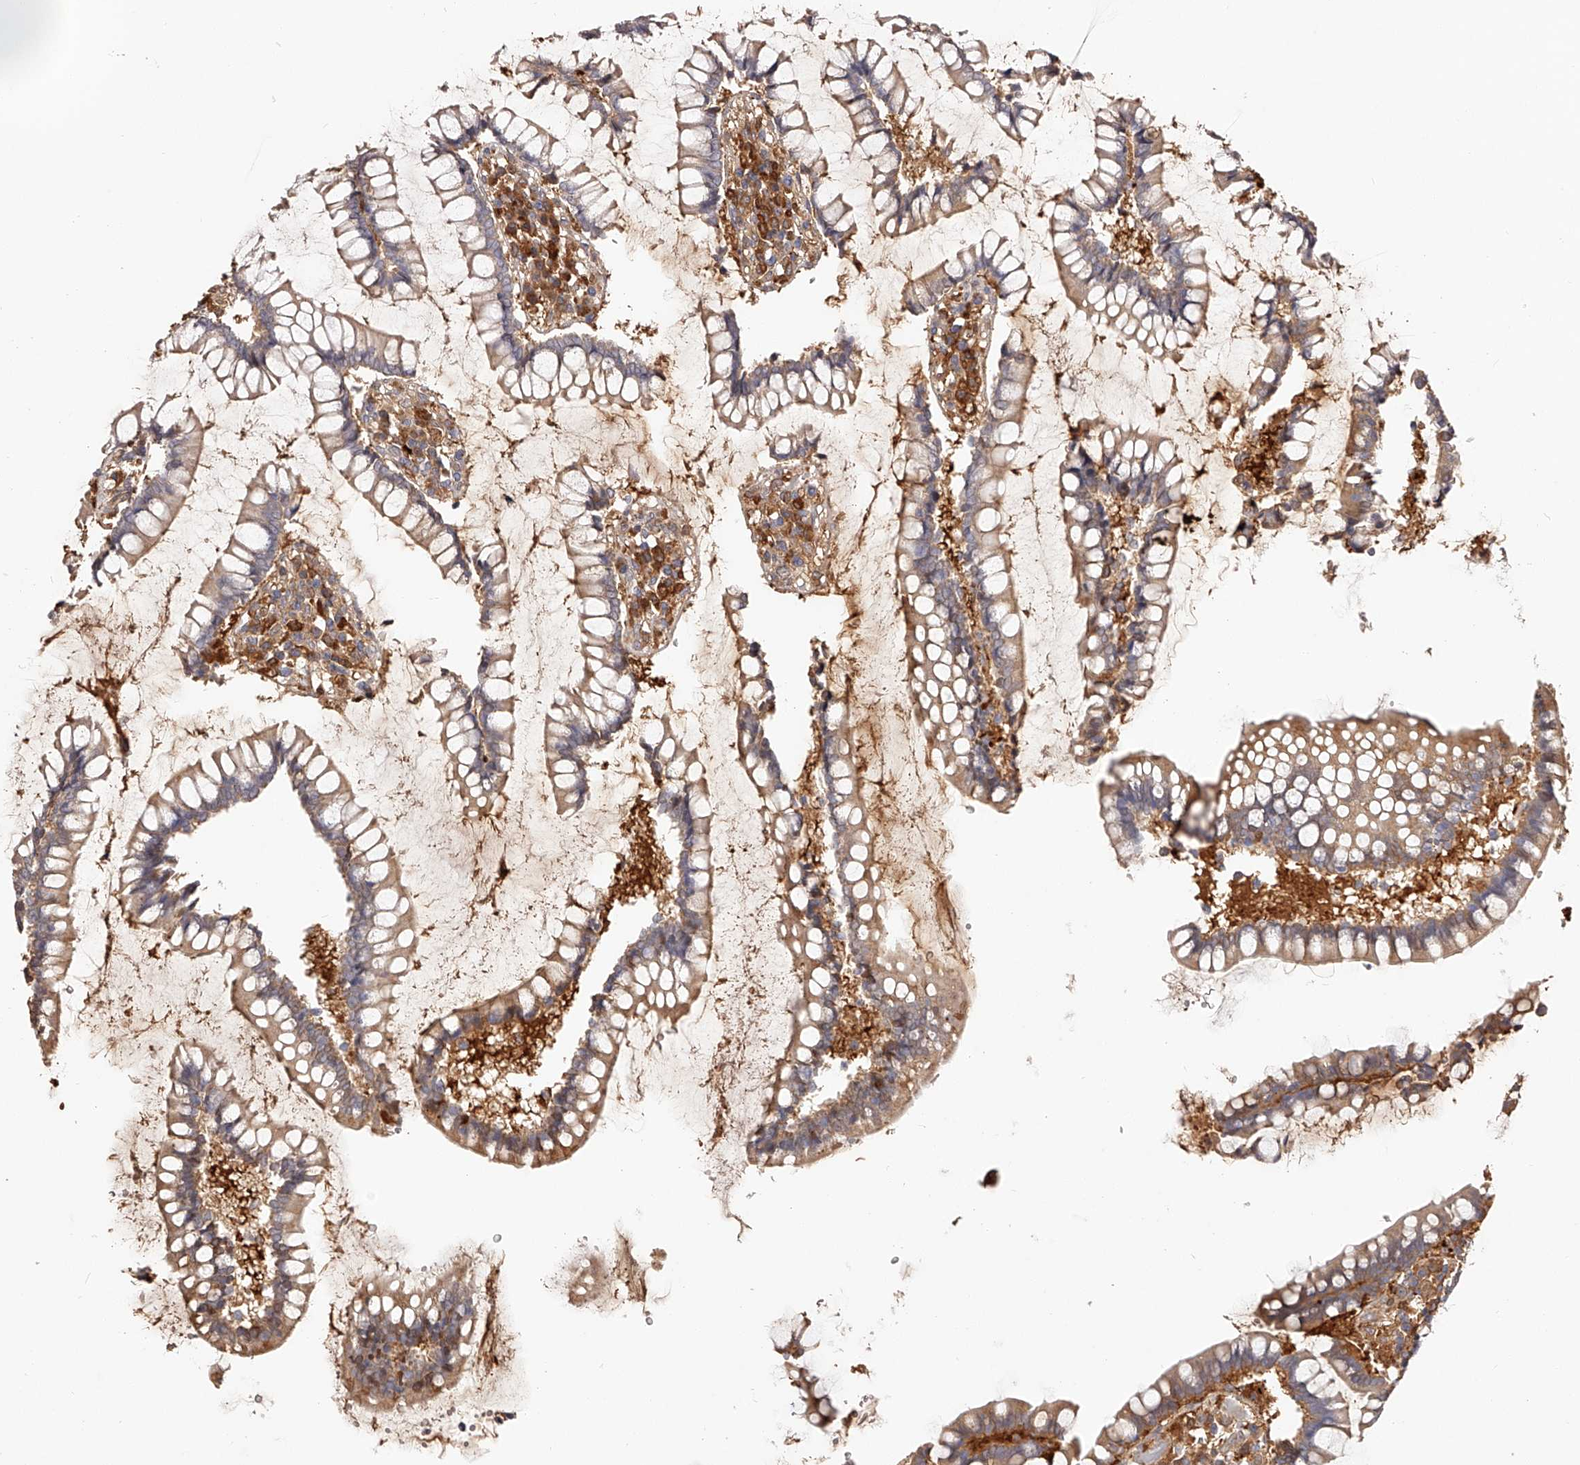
{"staining": {"intensity": "moderate", "quantity": ">75%", "location": "cytoplasmic/membranous"}, "tissue": "colon", "cell_type": "Endothelial cells", "image_type": "normal", "snomed": [{"axis": "morphology", "description": "Normal tissue, NOS"}, {"axis": "topography", "description": "Colon"}], "caption": "Endothelial cells display medium levels of moderate cytoplasmic/membranous expression in about >75% of cells in unremarkable human colon. The protein is stained brown, and the nuclei are stained in blue (DAB IHC with brightfield microscopy, high magnification).", "gene": "LAP3", "patient": {"sex": "female", "age": 79}}